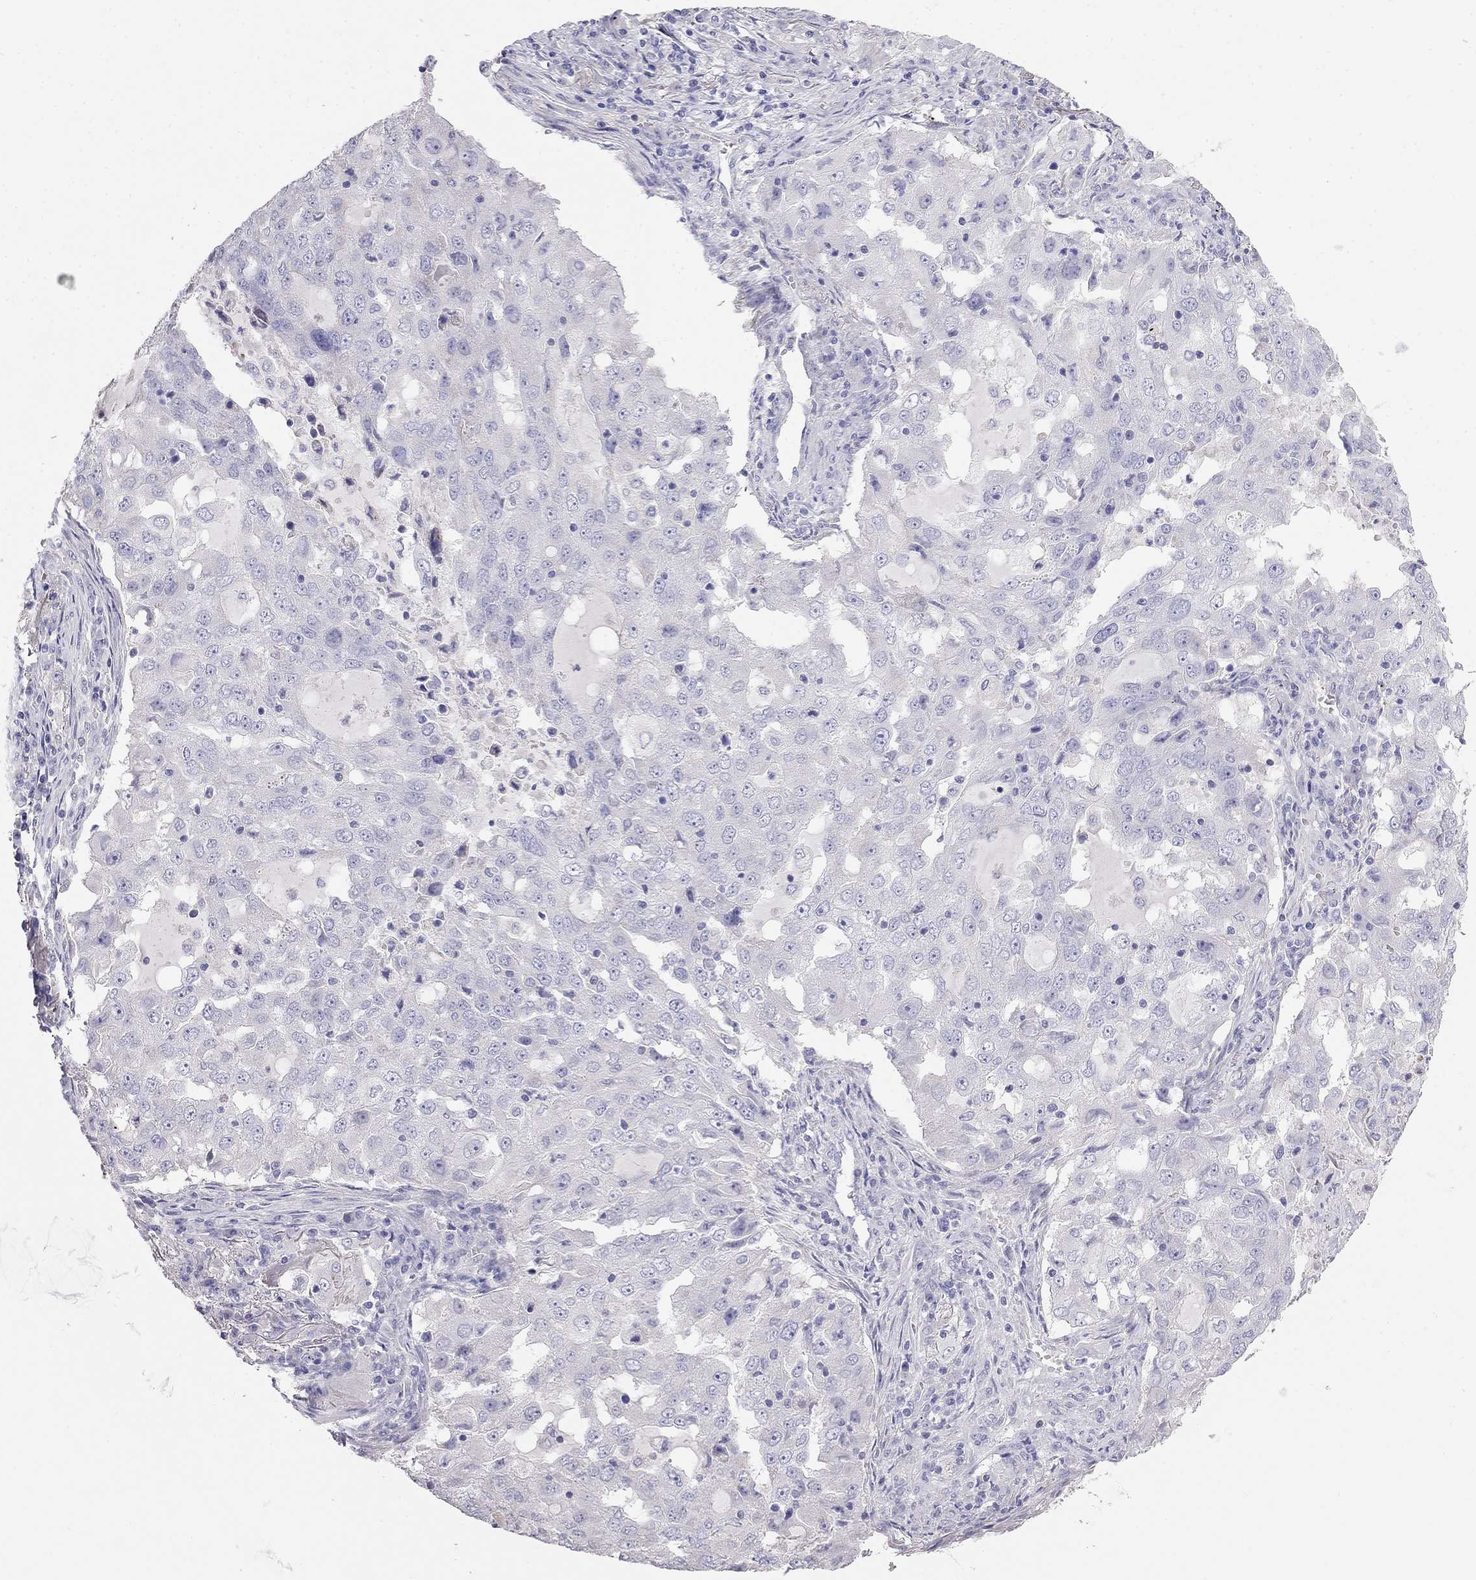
{"staining": {"intensity": "negative", "quantity": "none", "location": "none"}, "tissue": "lung cancer", "cell_type": "Tumor cells", "image_type": "cancer", "snomed": [{"axis": "morphology", "description": "Adenocarcinoma, NOS"}, {"axis": "topography", "description": "Lung"}], "caption": "Micrograph shows no significant protein expression in tumor cells of adenocarcinoma (lung). (DAB immunohistochemistry with hematoxylin counter stain).", "gene": "LY6H", "patient": {"sex": "female", "age": 61}}